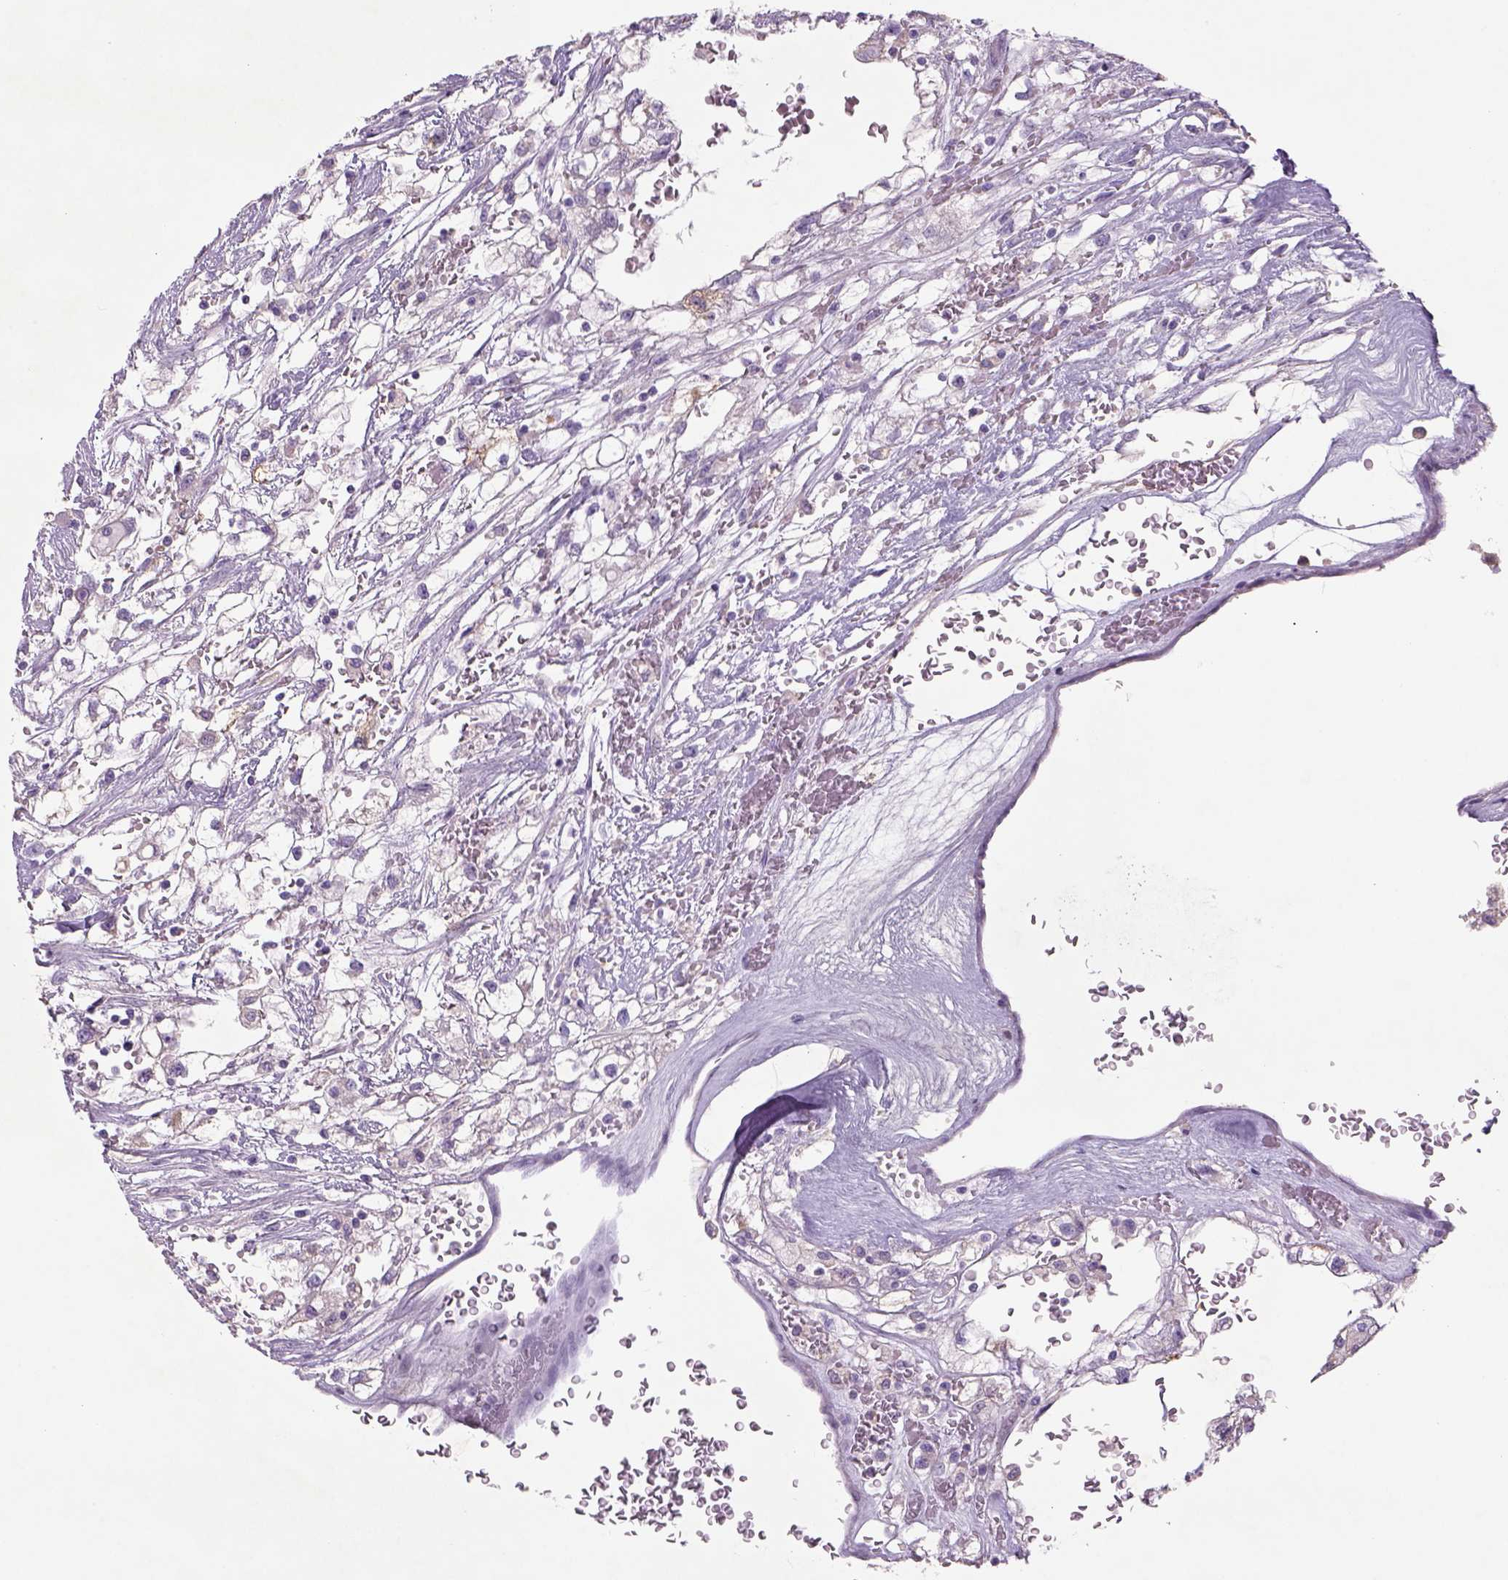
{"staining": {"intensity": "negative", "quantity": "none", "location": "none"}, "tissue": "renal cancer", "cell_type": "Tumor cells", "image_type": "cancer", "snomed": [{"axis": "morphology", "description": "Adenocarcinoma, NOS"}, {"axis": "topography", "description": "Kidney"}], "caption": "An immunohistochemistry (IHC) image of renal cancer is shown. There is no staining in tumor cells of renal cancer.", "gene": "NAALAD2", "patient": {"sex": "male", "age": 59}}